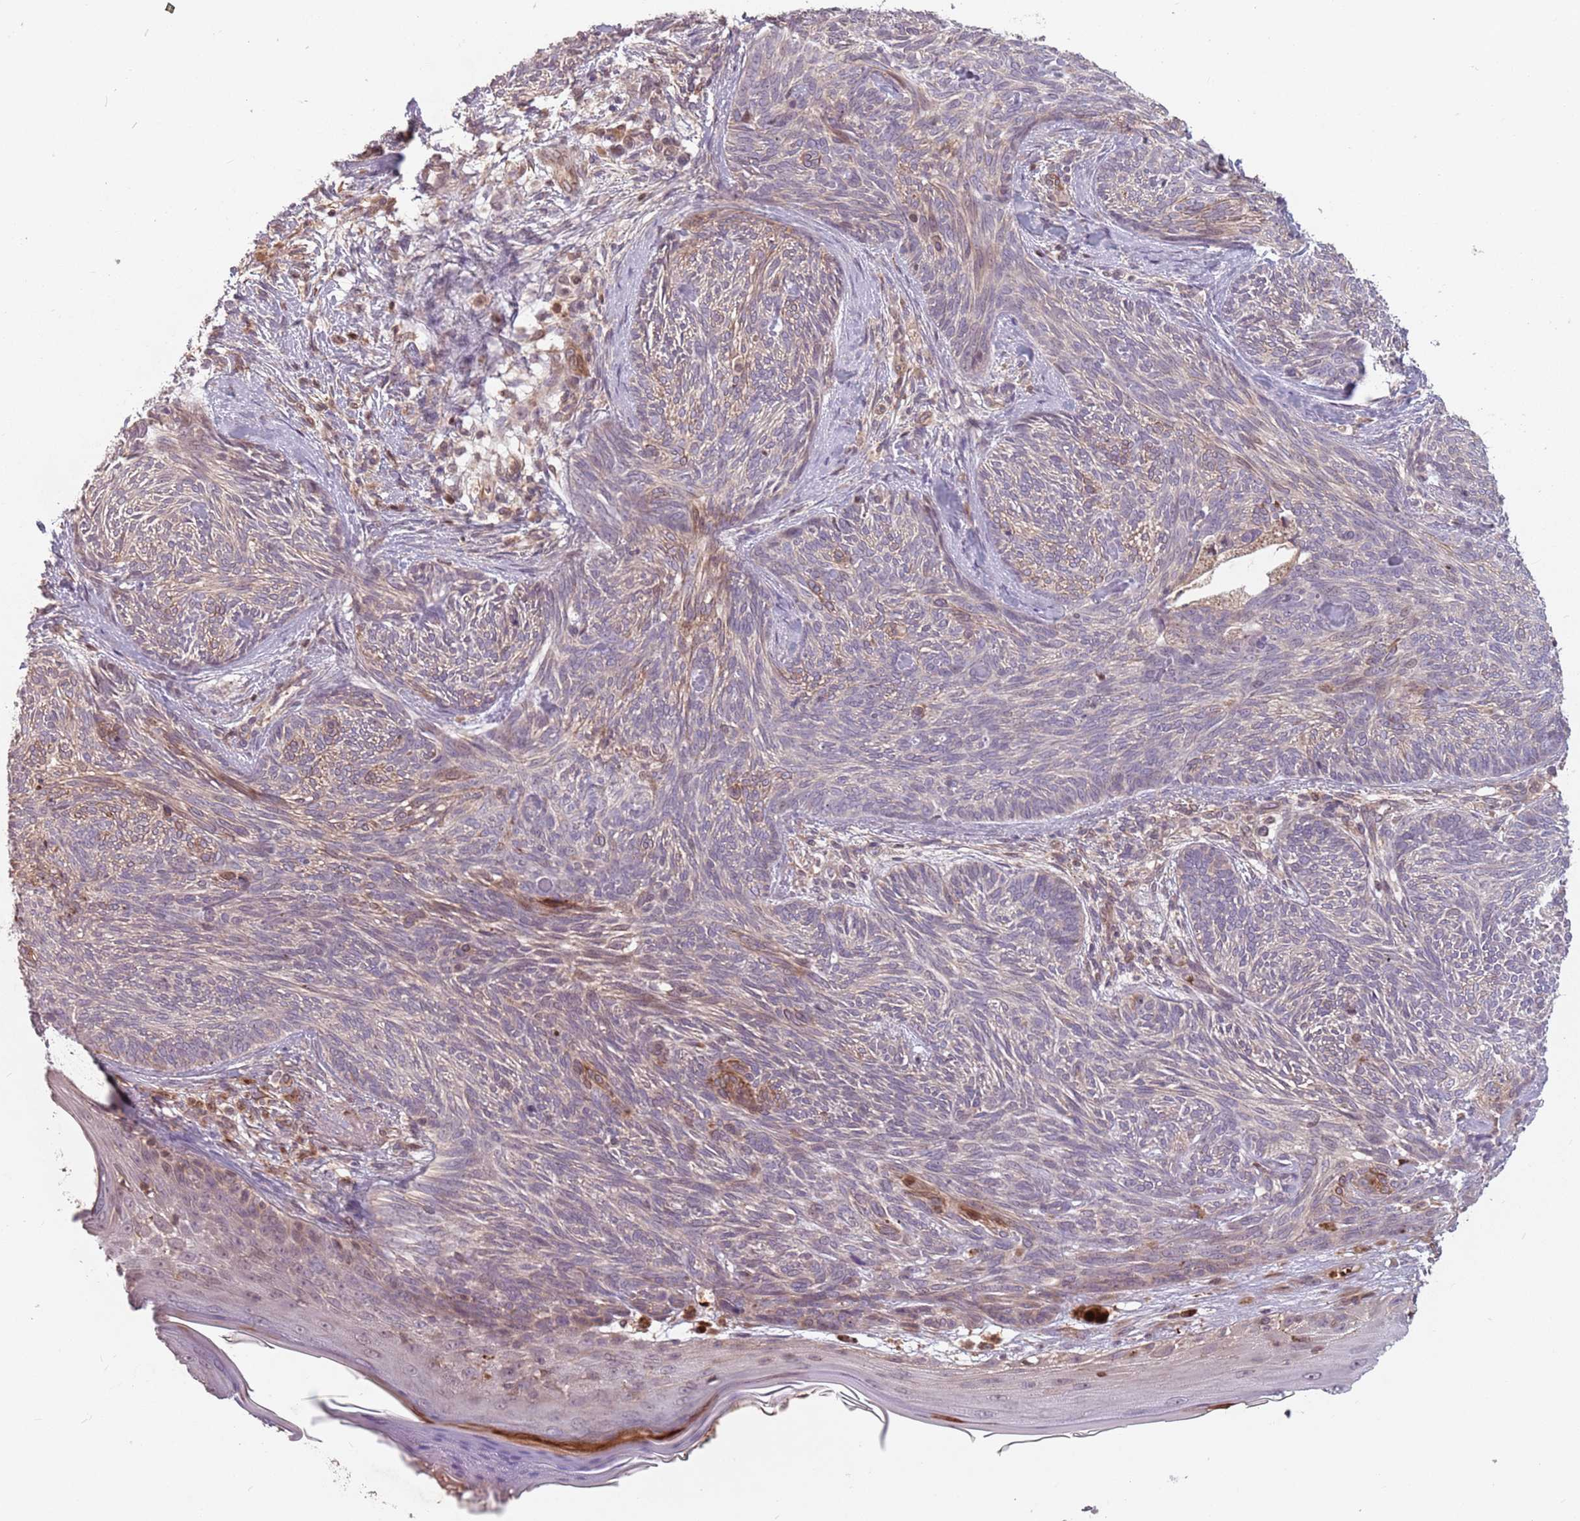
{"staining": {"intensity": "weak", "quantity": "<25%", "location": "cytoplasmic/membranous"}, "tissue": "skin cancer", "cell_type": "Tumor cells", "image_type": "cancer", "snomed": [{"axis": "morphology", "description": "Basal cell carcinoma"}, {"axis": "topography", "description": "Skin"}], "caption": "Tumor cells are negative for protein expression in human skin cancer.", "gene": "GPR180", "patient": {"sex": "male", "age": 73}}